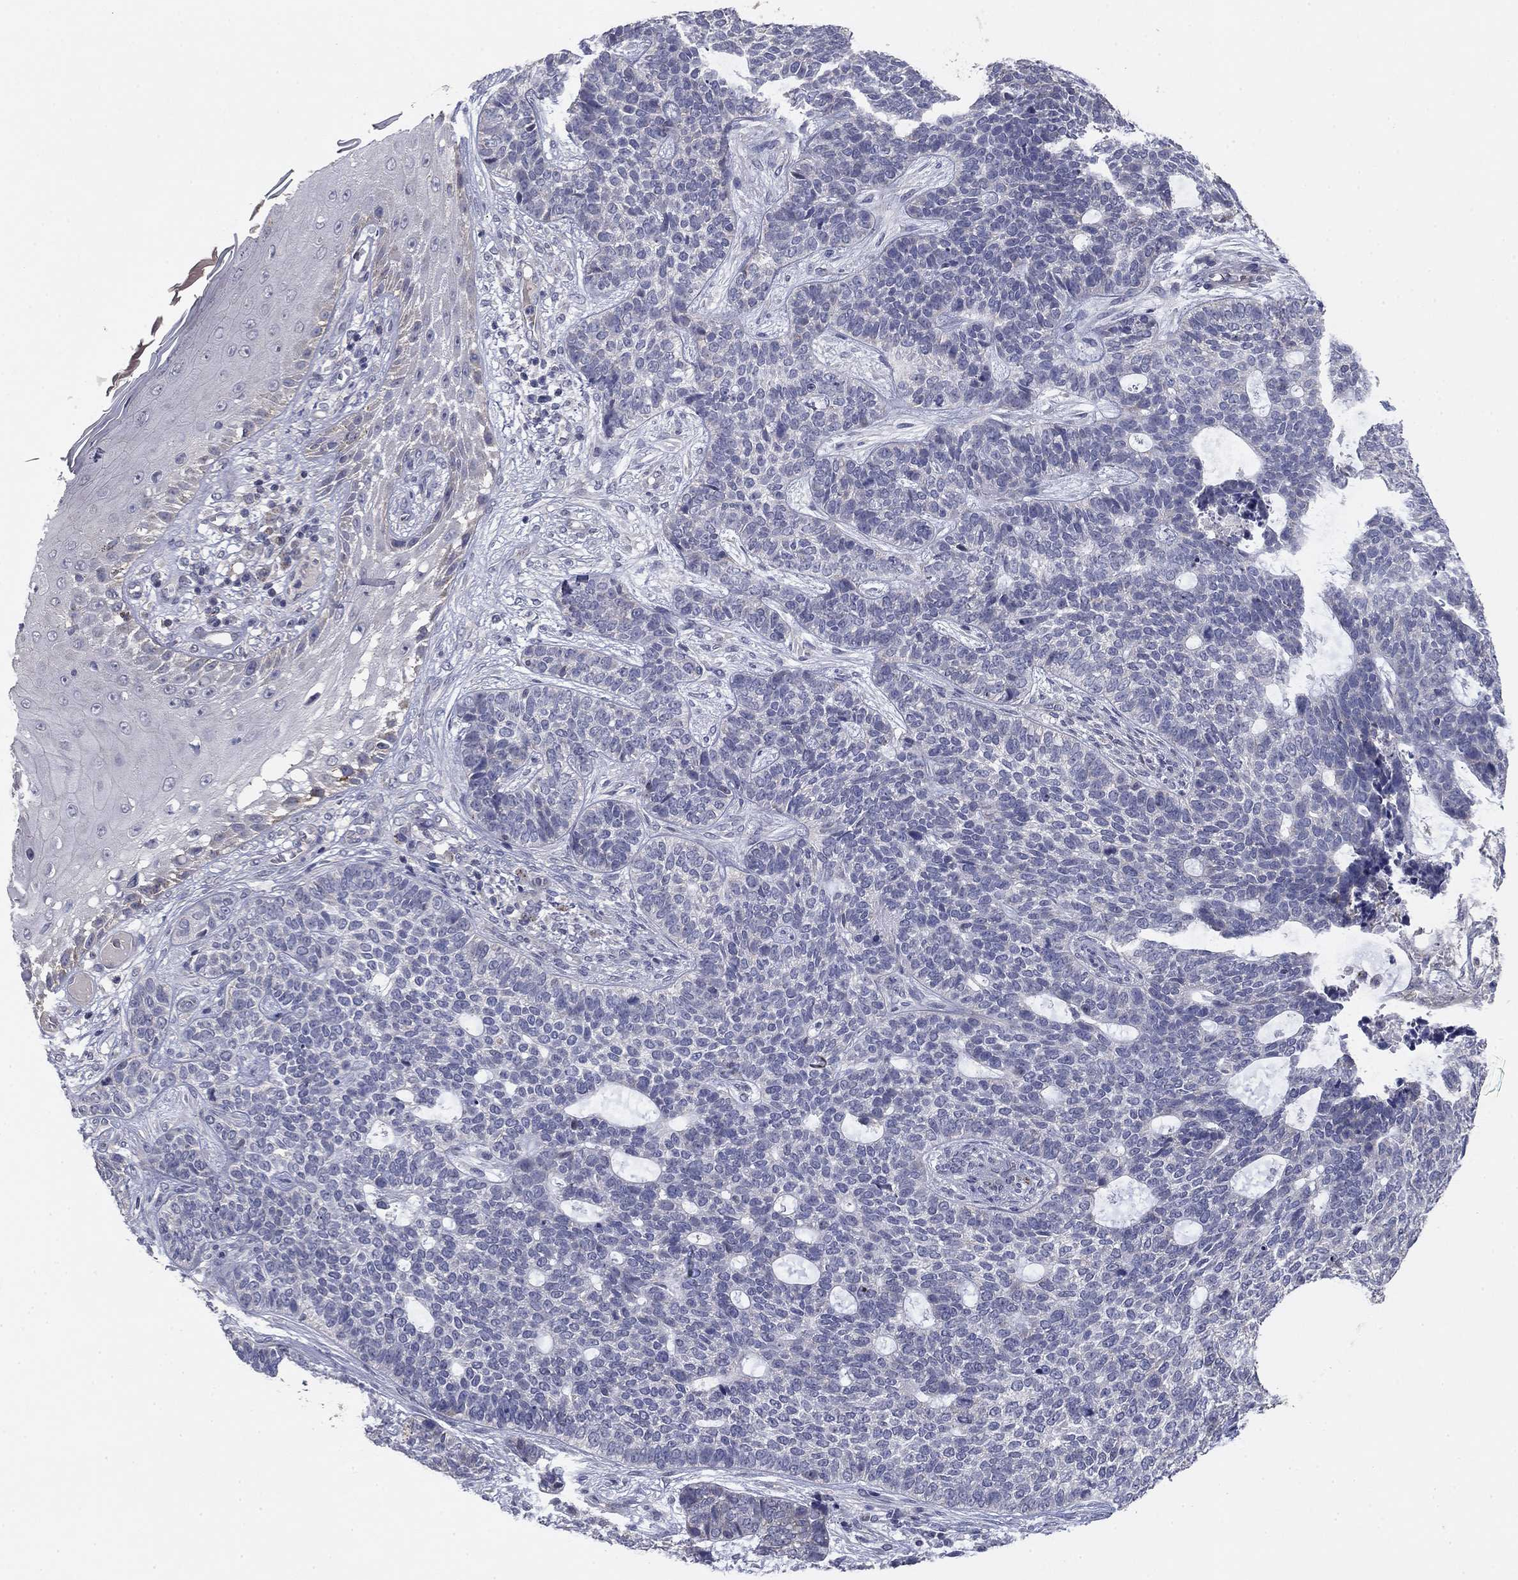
{"staining": {"intensity": "negative", "quantity": "none", "location": "none"}, "tissue": "skin cancer", "cell_type": "Tumor cells", "image_type": "cancer", "snomed": [{"axis": "morphology", "description": "Basal cell carcinoma"}, {"axis": "topography", "description": "Skin"}], "caption": "IHC micrograph of neoplastic tissue: human skin cancer stained with DAB (3,3'-diaminobenzidine) displays no significant protein expression in tumor cells.", "gene": "SEPTIN3", "patient": {"sex": "female", "age": 69}}